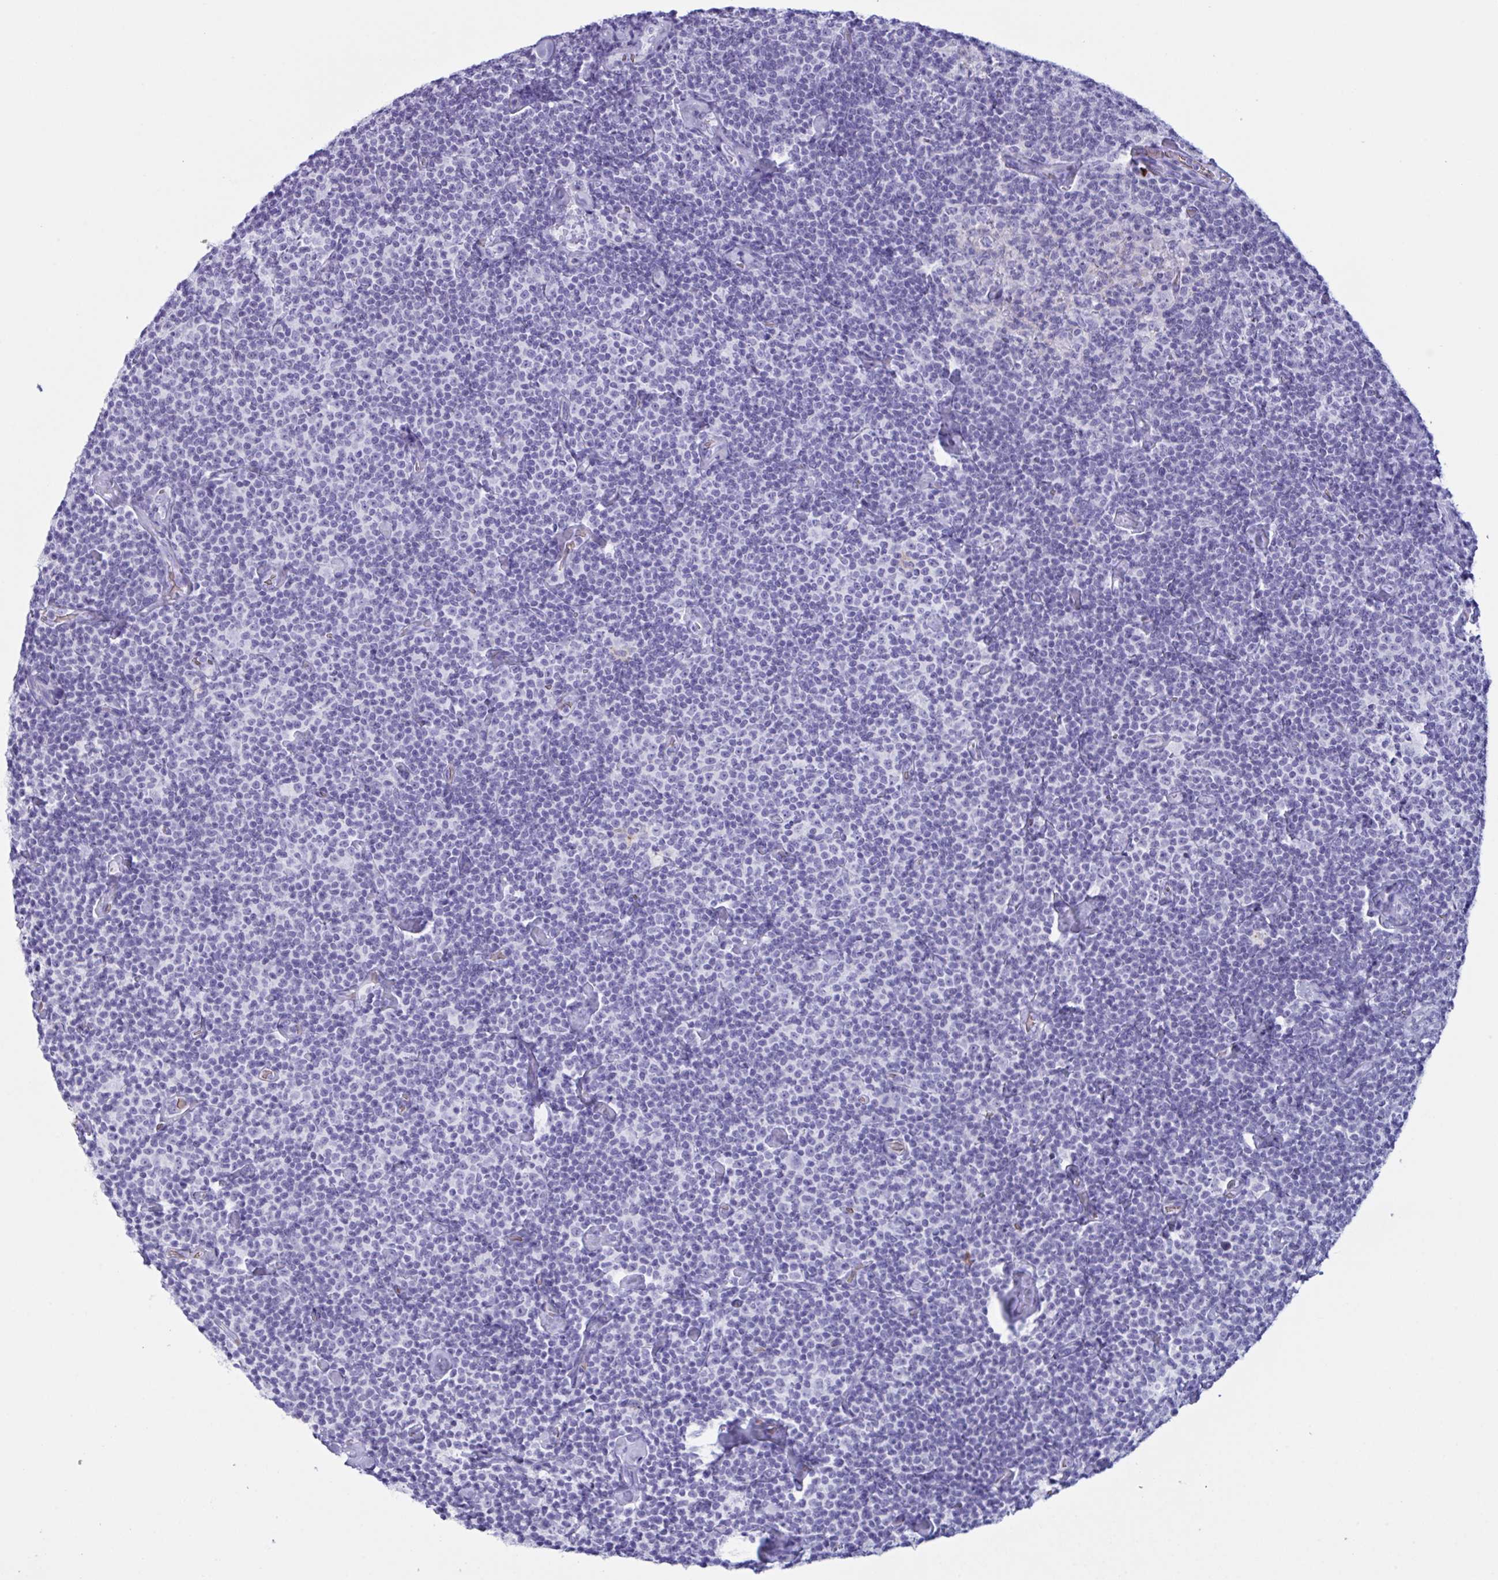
{"staining": {"intensity": "negative", "quantity": "none", "location": "none"}, "tissue": "lymphoma", "cell_type": "Tumor cells", "image_type": "cancer", "snomed": [{"axis": "morphology", "description": "Malignant lymphoma, non-Hodgkin's type, Low grade"}, {"axis": "topography", "description": "Lymph node"}], "caption": "DAB (3,3'-diaminobenzidine) immunohistochemical staining of human lymphoma reveals no significant staining in tumor cells.", "gene": "SLC2A1", "patient": {"sex": "male", "age": 81}}